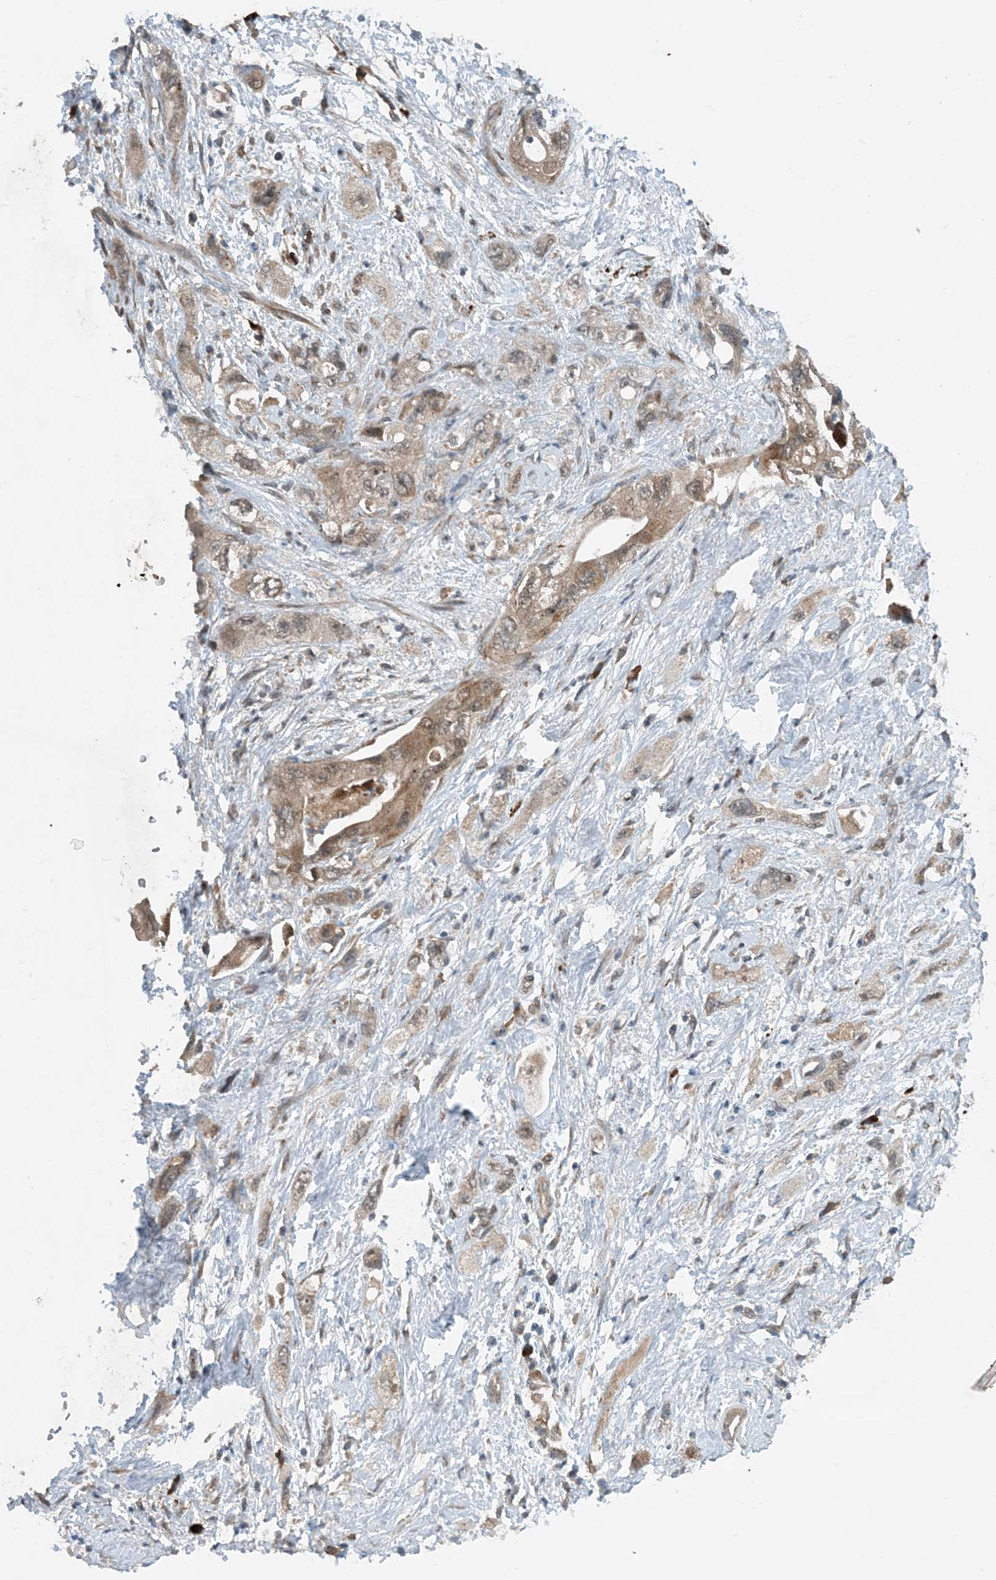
{"staining": {"intensity": "moderate", "quantity": ">75%", "location": "cytoplasmic/membranous,nuclear"}, "tissue": "pancreatic cancer", "cell_type": "Tumor cells", "image_type": "cancer", "snomed": [{"axis": "morphology", "description": "Adenocarcinoma, NOS"}, {"axis": "topography", "description": "Pancreas"}], "caption": "A high-resolution histopathology image shows IHC staining of pancreatic cancer, which exhibits moderate cytoplasmic/membranous and nuclear positivity in approximately >75% of tumor cells. (DAB (3,3'-diaminobenzidine) IHC, brown staining for protein, blue staining for nuclei).", "gene": "PHOSPHO2", "patient": {"sex": "female", "age": 73}}